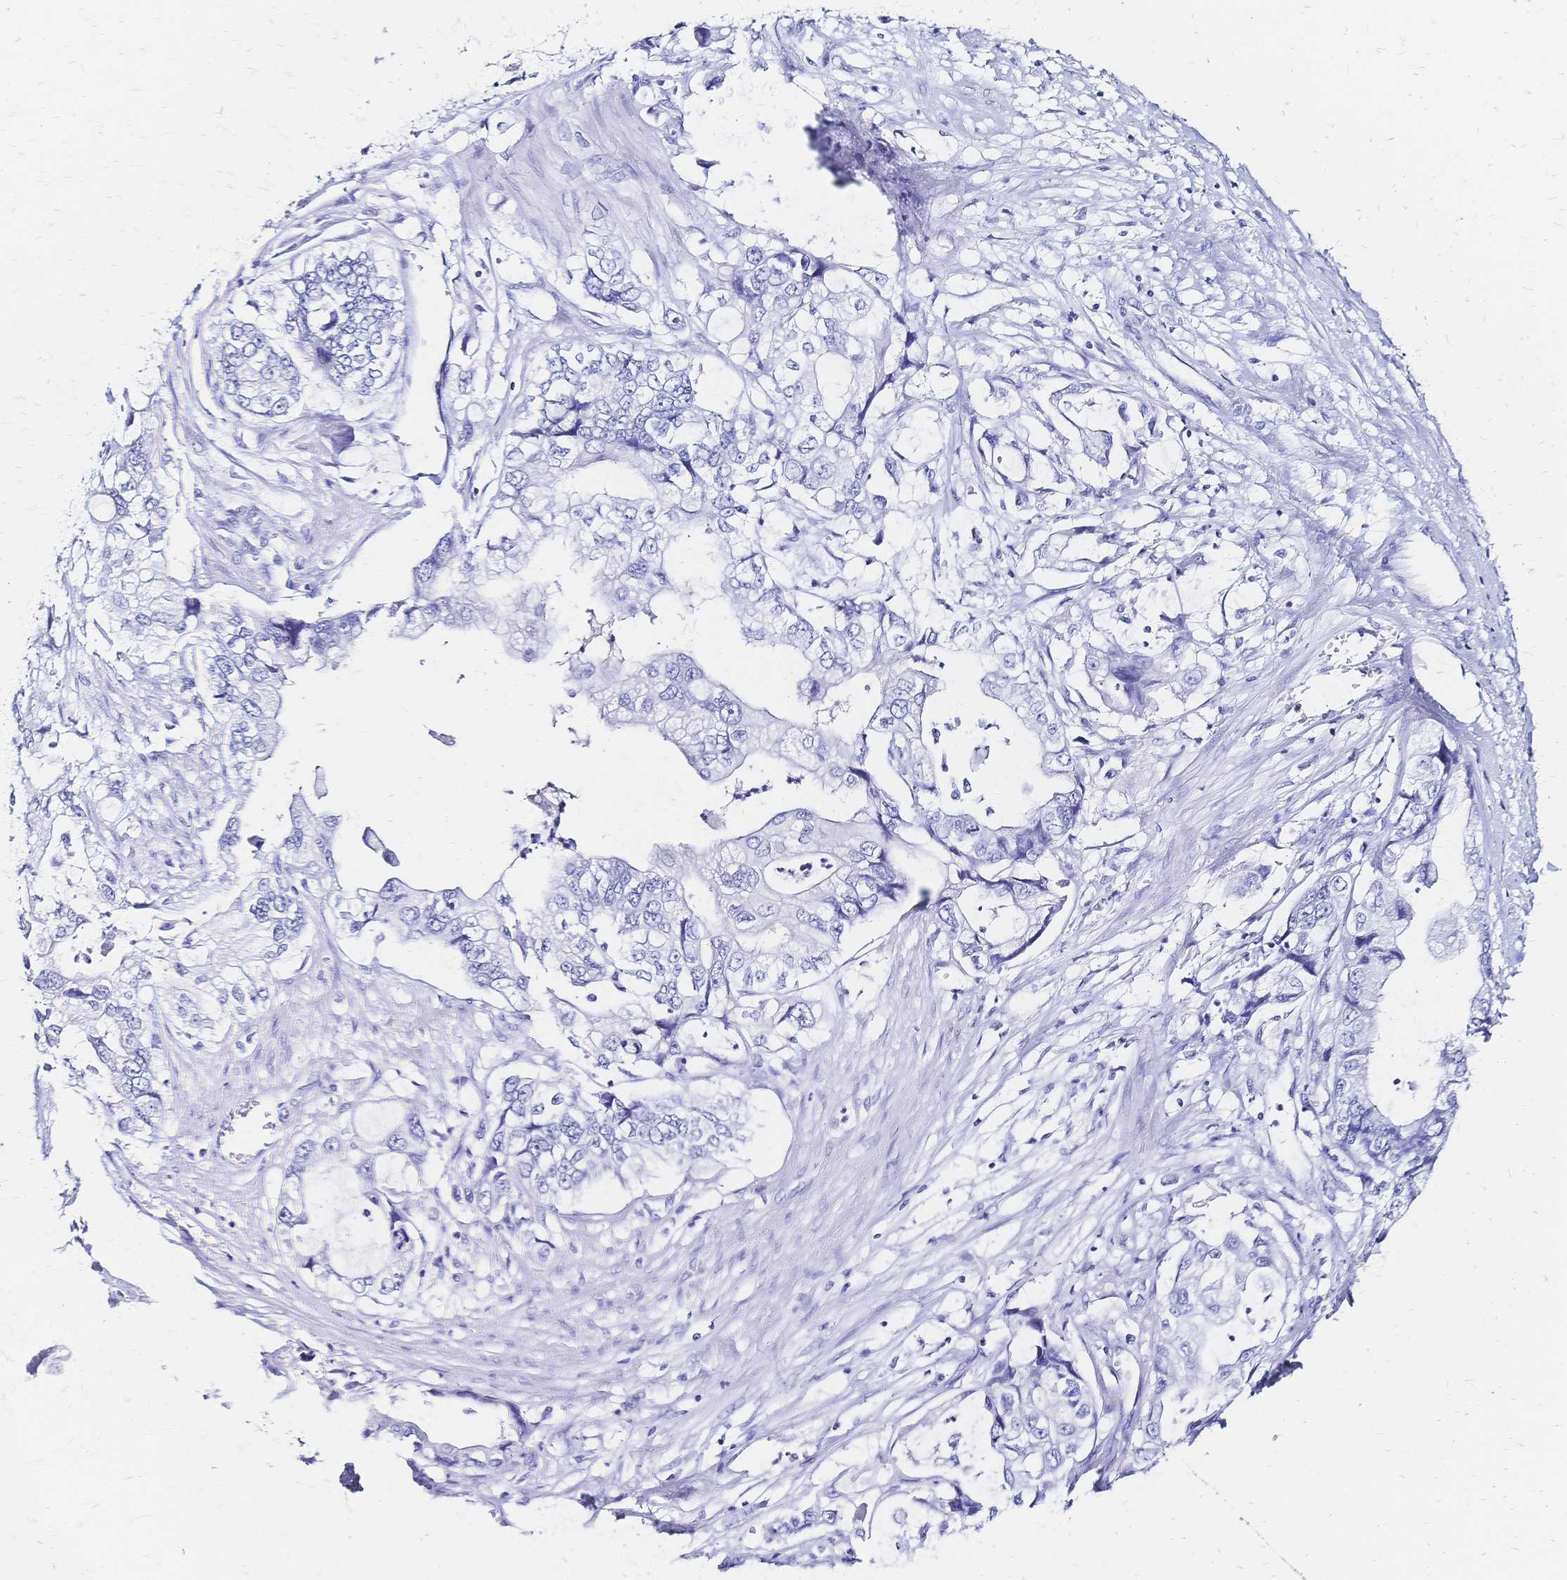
{"staining": {"intensity": "negative", "quantity": "none", "location": "none"}, "tissue": "stomach cancer", "cell_type": "Tumor cells", "image_type": "cancer", "snomed": [{"axis": "morphology", "description": "Adenocarcinoma, NOS"}, {"axis": "topography", "description": "Pancreas"}, {"axis": "topography", "description": "Stomach, upper"}, {"axis": "topography", "description": "Stomach"}], "caption": "An immunohistochemistry photomicrograph of stomach cancer (adenocarcinoma) is shown. There is no staining in tumor cells of stomach cancer (adenocarcinoma). The staining is performed using DAB (3,3'-diaminobenzidine) brown chromogen with nuclei counter-stained in using hematoxylin.", "gene": "SLC5A1", "patient": {"sex": "male", "age": 77}}